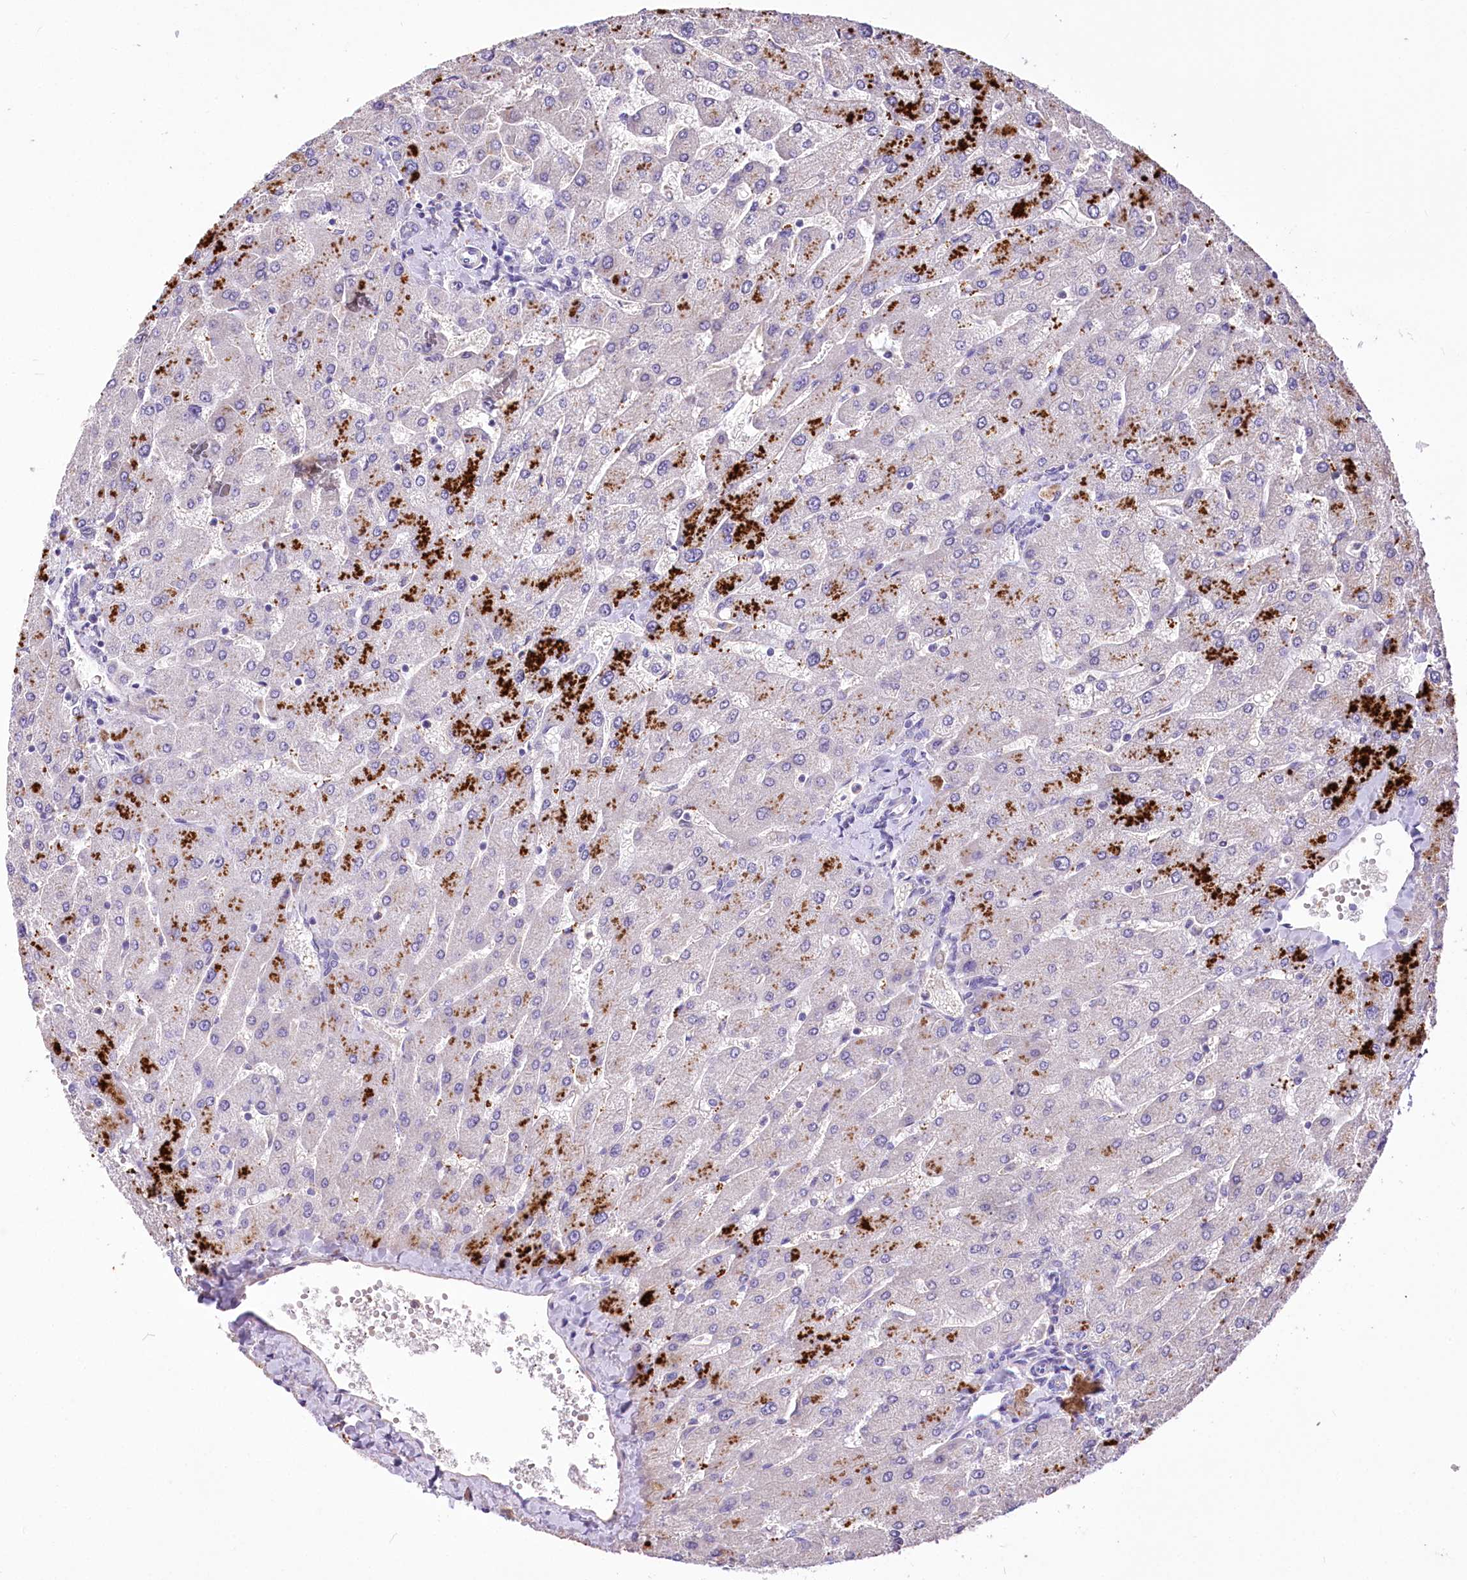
{"staining": {"intensity": "negative", "quantity": "none", "location": "none"}, "tissue": "liver", "cell_type": "Cholangiocytes", "image_type": "normal", "snomed": [{"axis": "morphology", "description": "Normal tissue, NOS"}, {"axis": "topography", "description": "Liver"}], "caption": "IHC histopathology image of benign liver: human liver stained with DAB exhibits no significant protein staining in cholangiocytes. (DAB (3,3'-diaminobenzidine) immunohistochemistry, high magnification).", "gene": "PCYOX1L", "patient": {"sex": "male", "age": 55}}